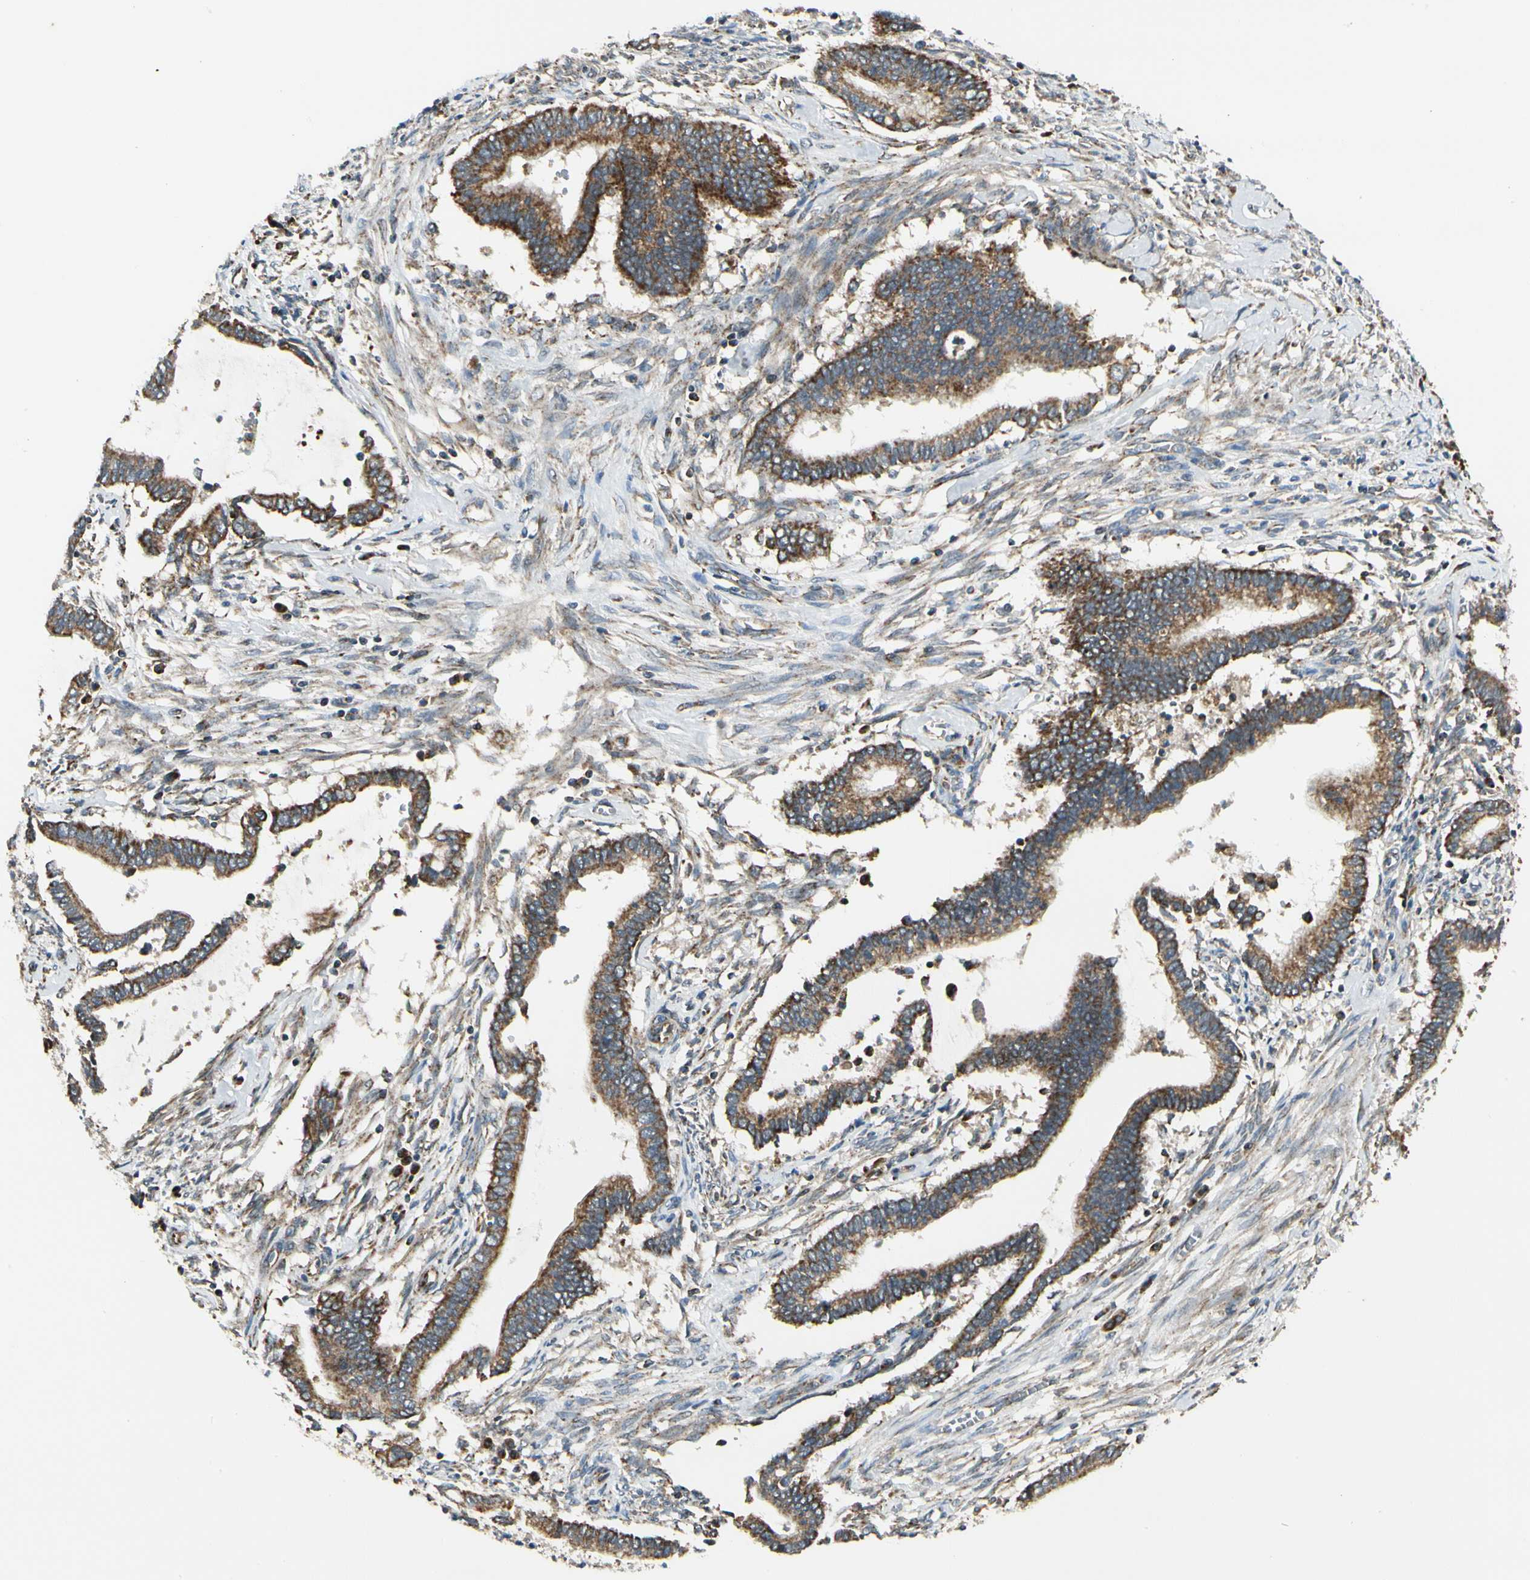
{"staining": {"intensity": "strong", "quantity": ">75%", "location": "cytoplasmic/membranous"}, "tissue": "cervical cancer", "cell_type": "Tumor cells", "image_type": "cancer", "snomed": [{"axis": "morphology", "description": "Adenocarcinoma, NOS"}, {"axis": "topography", "description": "Cervix"}], "caption": "Cervical adenocarcinoma stained with IHC demonstrates strong cytoplasmic/membranous positivity in approximately >75% of tumor cells.", "gene": "EPHB3", "patient": {"sex": "female", "age": 44}}